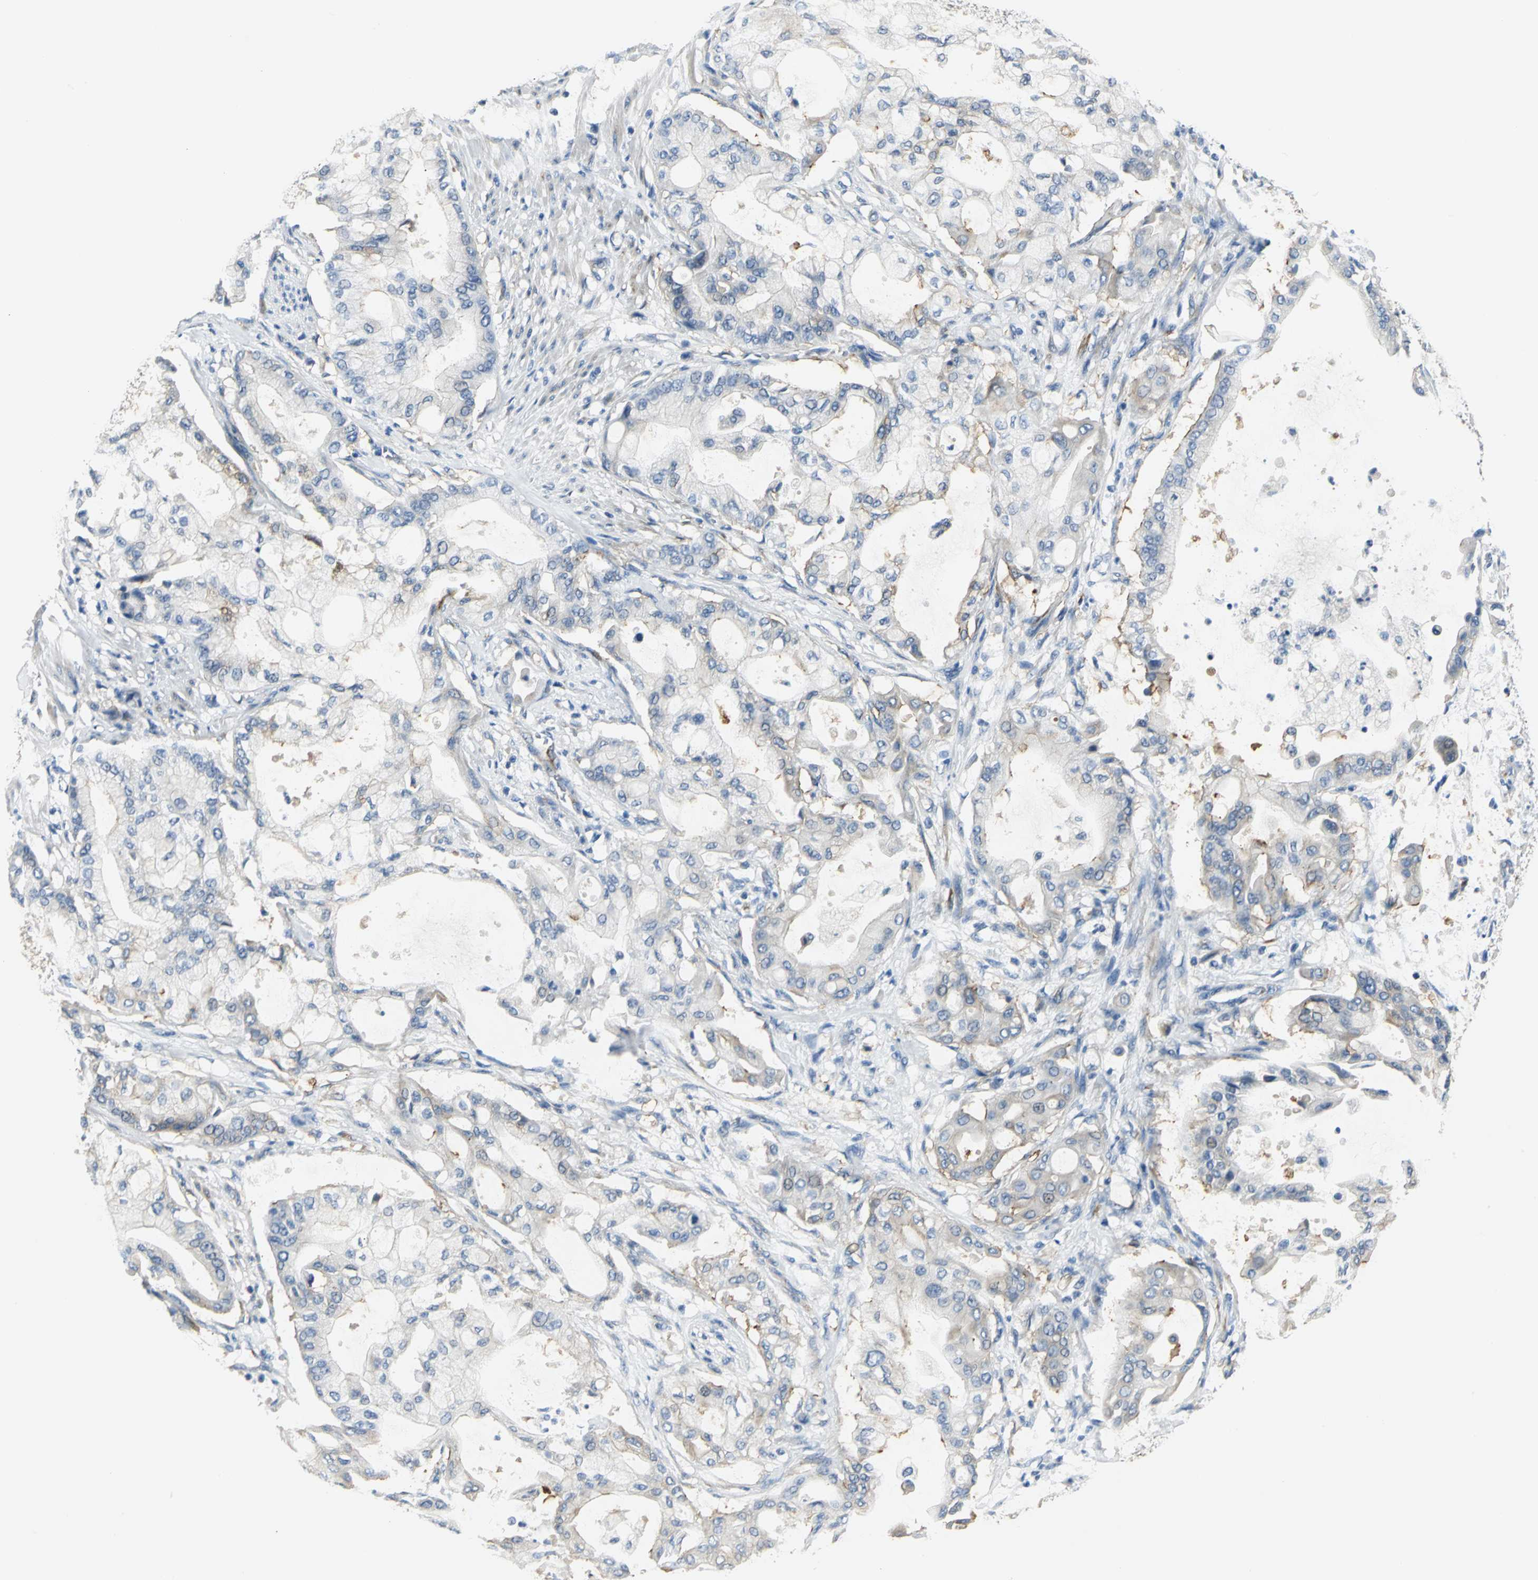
{"staining": {"intensity": "weak", "quantity": "25%-75%", "location": "cytoplasmic/membranous"}, "tissue": "pancreatic cancer", "cell_type": "Tumor cells", "image_type": "cancer", "snomed": [{"axis": "morphology", "description": "Adenocarcinoma, NOS"}, {"axis": "morphology", "description": "Adenocarcinoma, metastatic, NOS"}, {"axis": "topography", "description": "Lymph node"}, {"axis": "topography", "description": "Pancreas"}, {"axis": "topography", "description": "Duodenum"}], "caption": "IHC (DAB (3,3'-diaminobenzidine)) staining of human metastatic adenocarcinoma (pancreatic) exhibits weak cytoplasmic/membranous protein positivity in approximately 25%-75% of tumor cells.", "gene": "B3GNT2", "patient": {"sex": "female", "age": 64}}